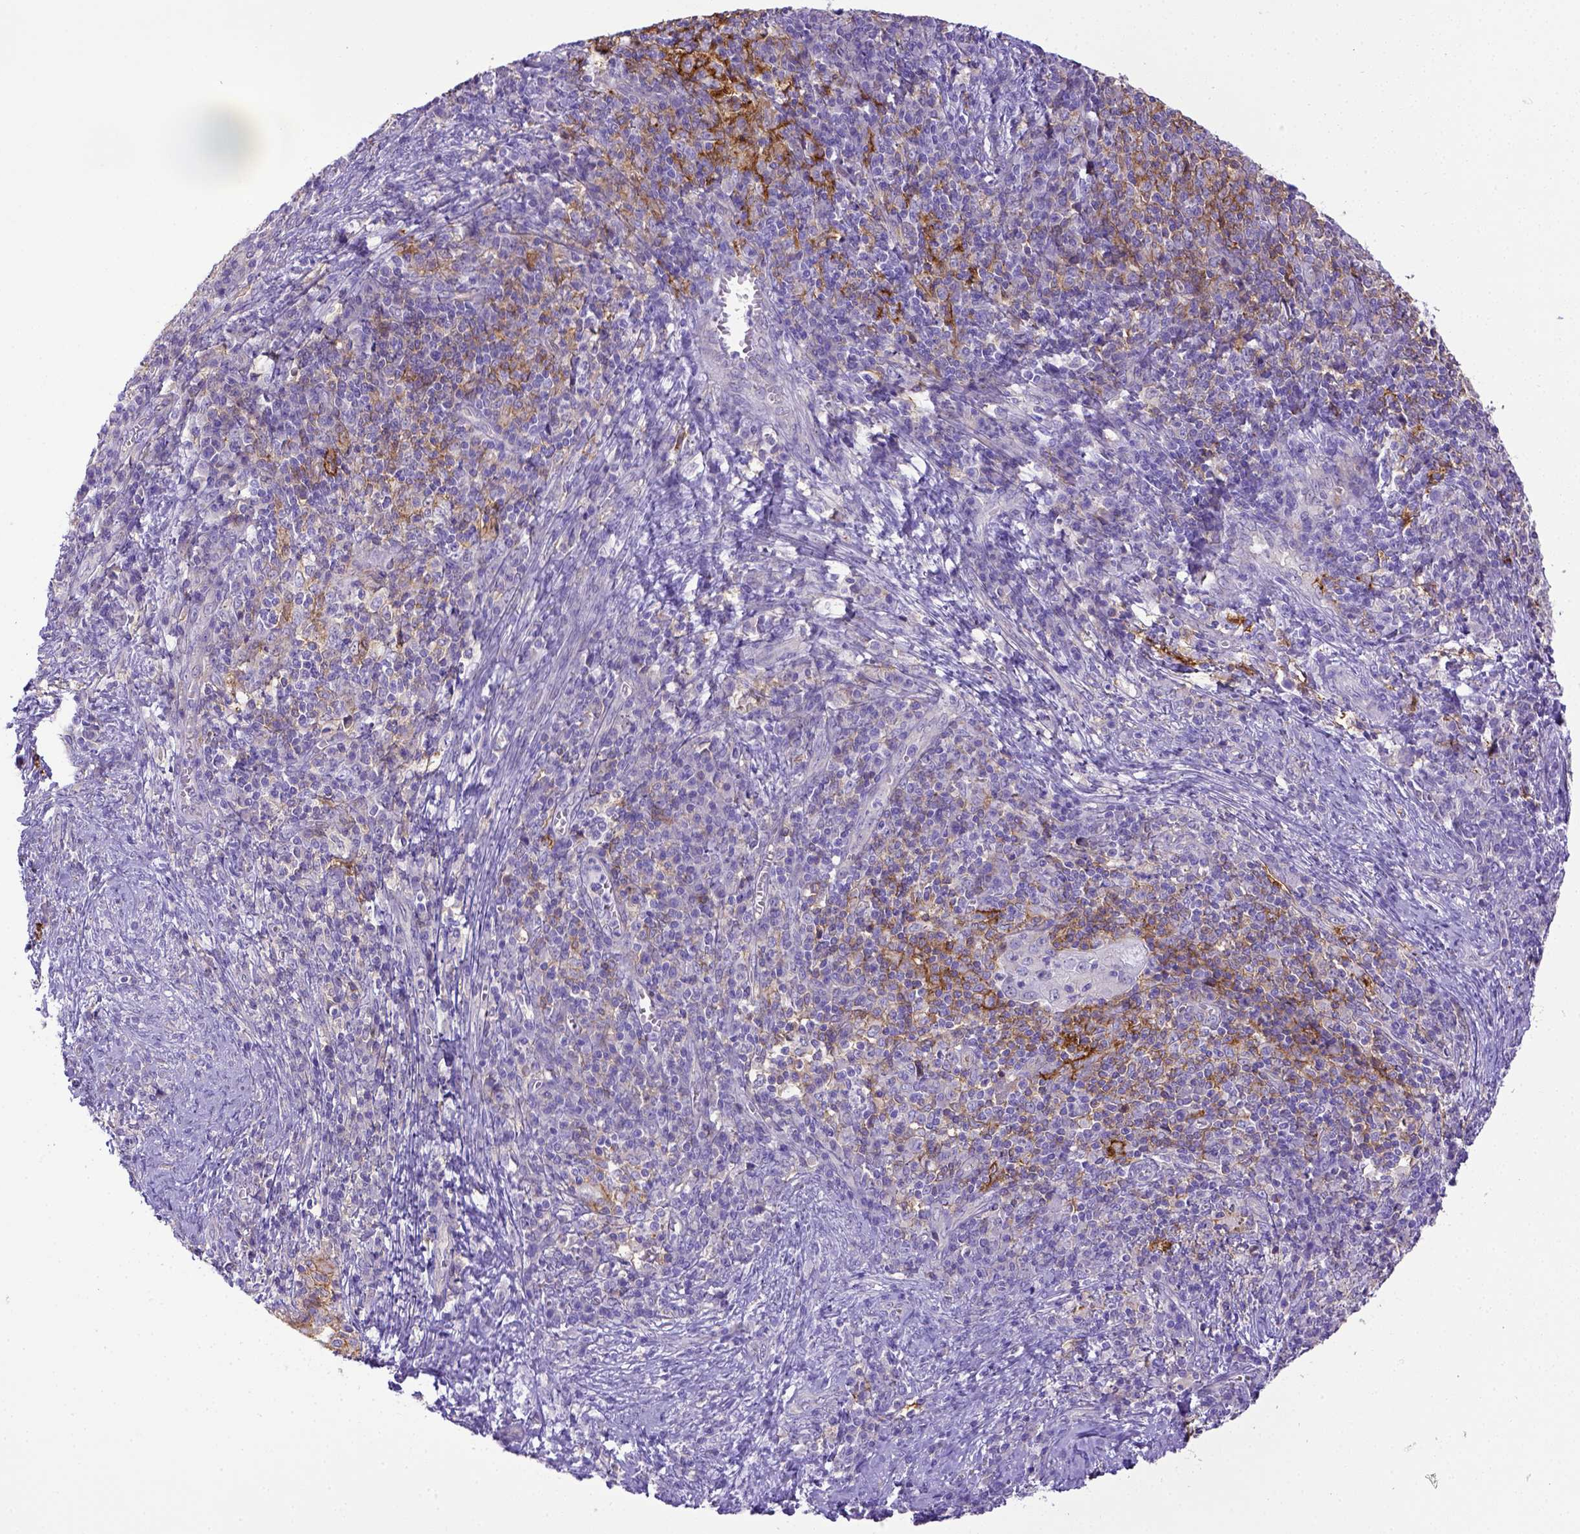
{"staining": {"intensity": "negative", "quantity": "none", "location": "none"}, "tissue": "cervical cancer", "cell_type": "Tumor cells", "image_type": "cancer", "snomed": [{"axis": "morphology", "description": "Squamous cell carcinoma, NOS"}, {"axis": "topography", "description": "Cervix"}], "caption": "Cervical cancer (squamous cell carcinoma) was stained to show a protein in brown. There is no significant positivity in tumor cells.", "gene": "CD40", "patient": {"sex": "female", "age": 39}}